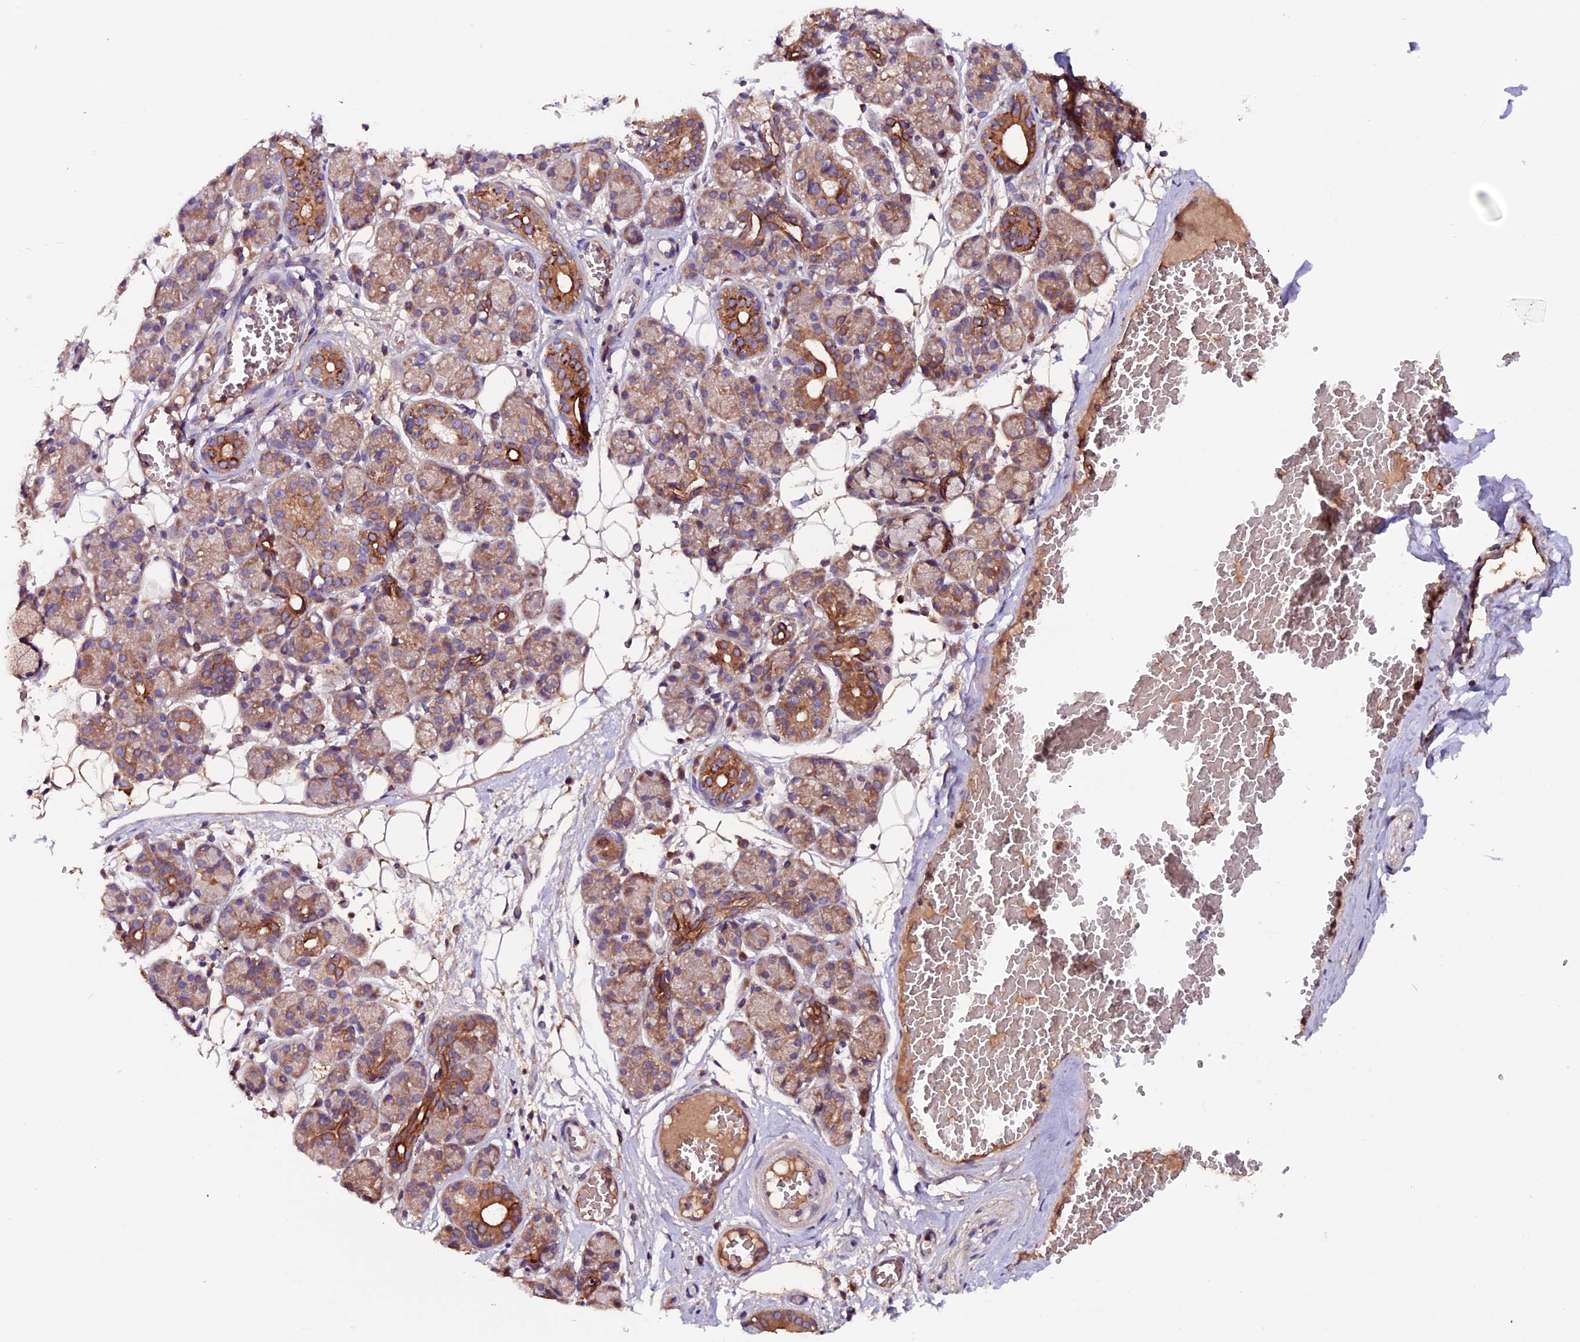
{"staining": {"intensity": "moderate", "quantity": "25%-75%", "location": "cytoplasmic/membranous"}, "tissue": "salivary gland", "cell_type": "Glandular cells", "image_type": "normal", "snomed": [{"axis": "morphology", "description": "Normal tissue, NOS"}, {"axis": "topography", "description": "Salivary gland"}], "caption": "The photomicrograph demonstrates a brown stain indicating the presence of a protein in the cytoplasmic/membranous of glandular cells in salivary gland. The protein is stained brown, and the nuclei are stained in blue (DAB (3,3'-diaminobenzidine) IHC with brightfield microscopy, high magnification).", "gene": "ZNF598", "patient": {"sex": "male", "age": 63}}